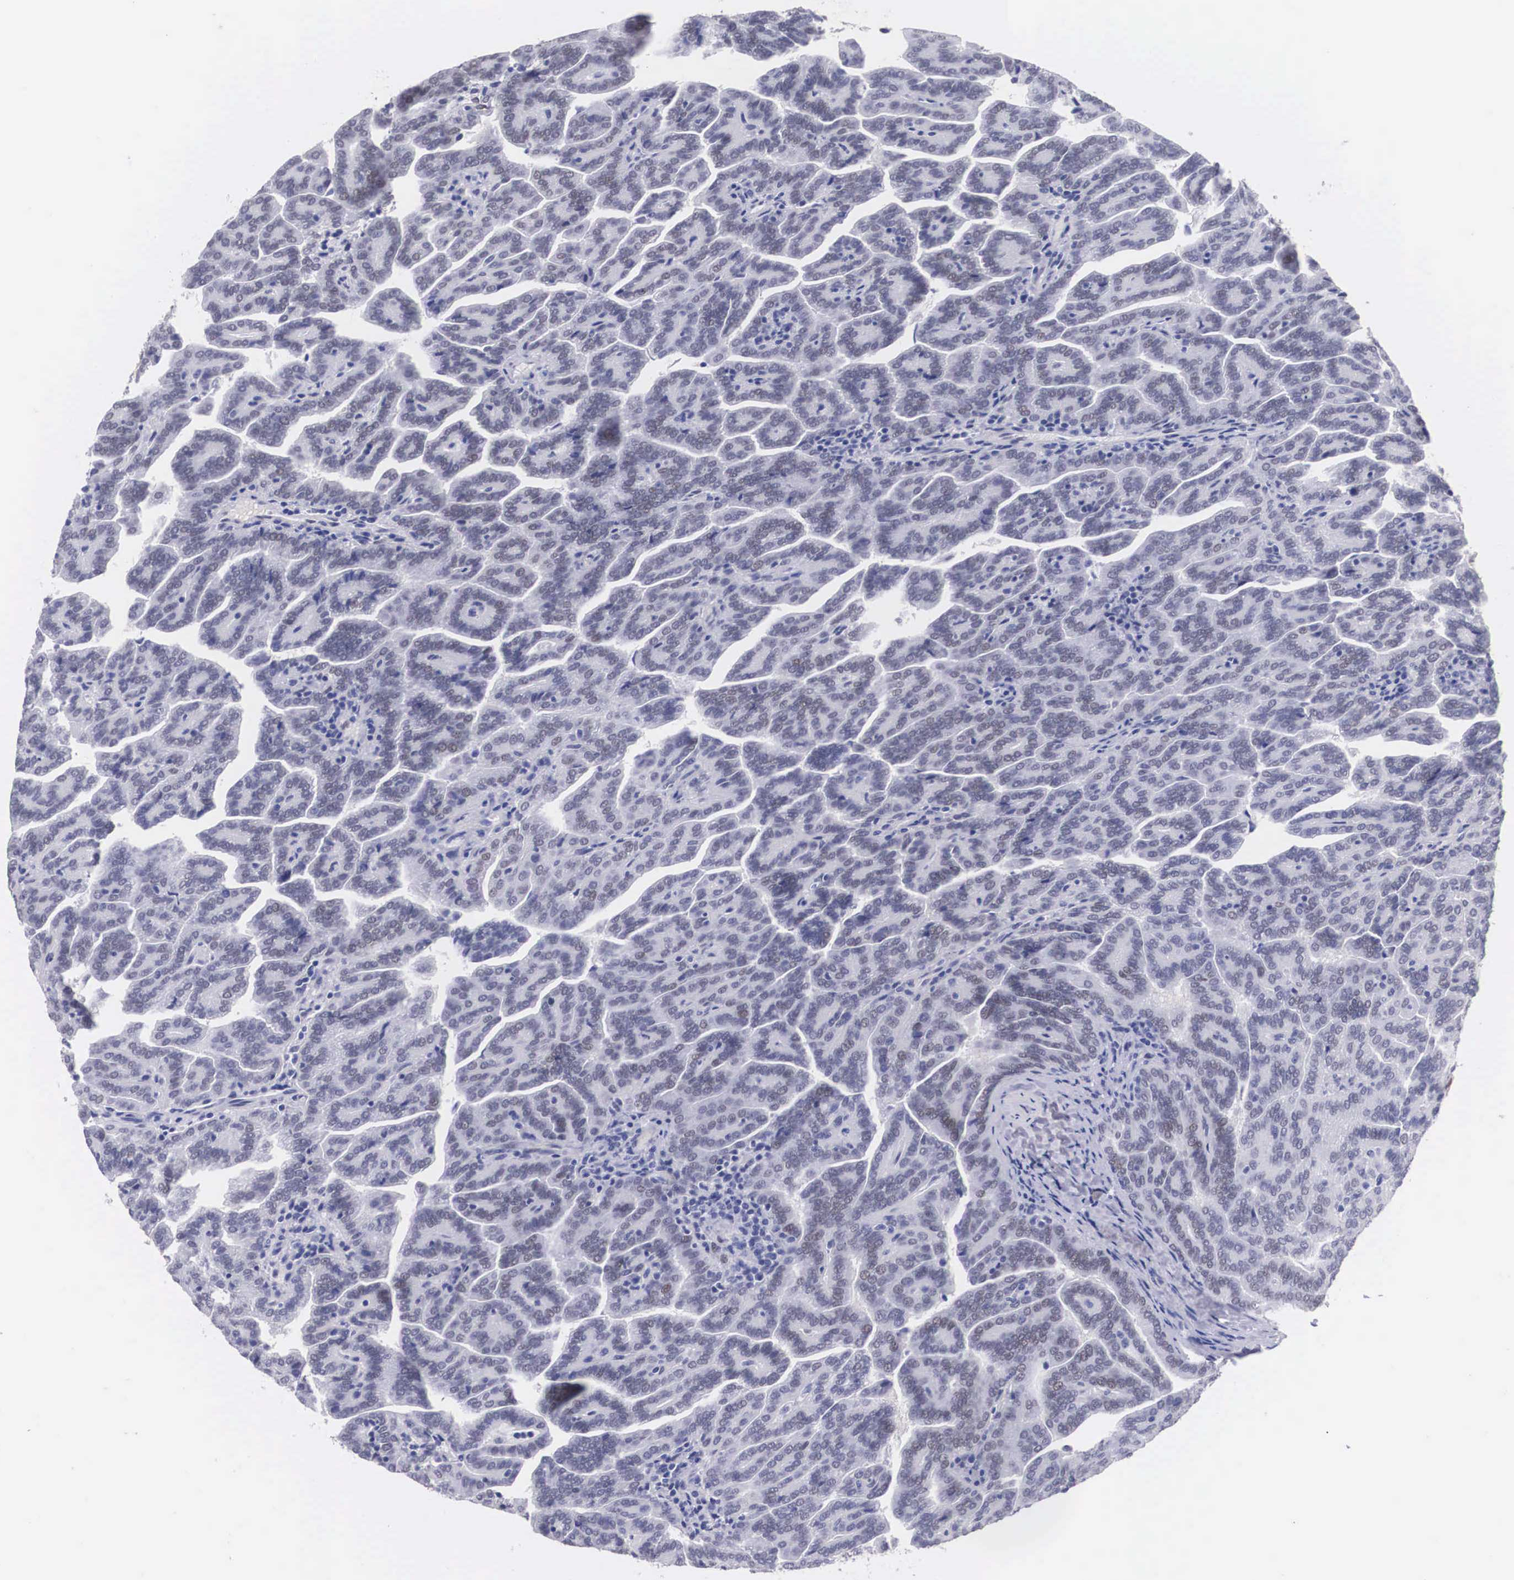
{"staining": {"intensity": "weak", "quantity": "<25%", "location": "nuclear"}, "tissue": "renal cancer", "cell_type": "Tumor cells", "image_type": "cancer", "snomed": [{"axis": "morphology", "description": "Adenocarcinoma, NOS"}, {"axis": "topography", "description": "Kidney"}], "caption": "Tumor cells are negative for brown protein staining in renal adenocarcinoma.", "gene": "KHDRBS3", "patient": {"sex": "male", "age": 61}}